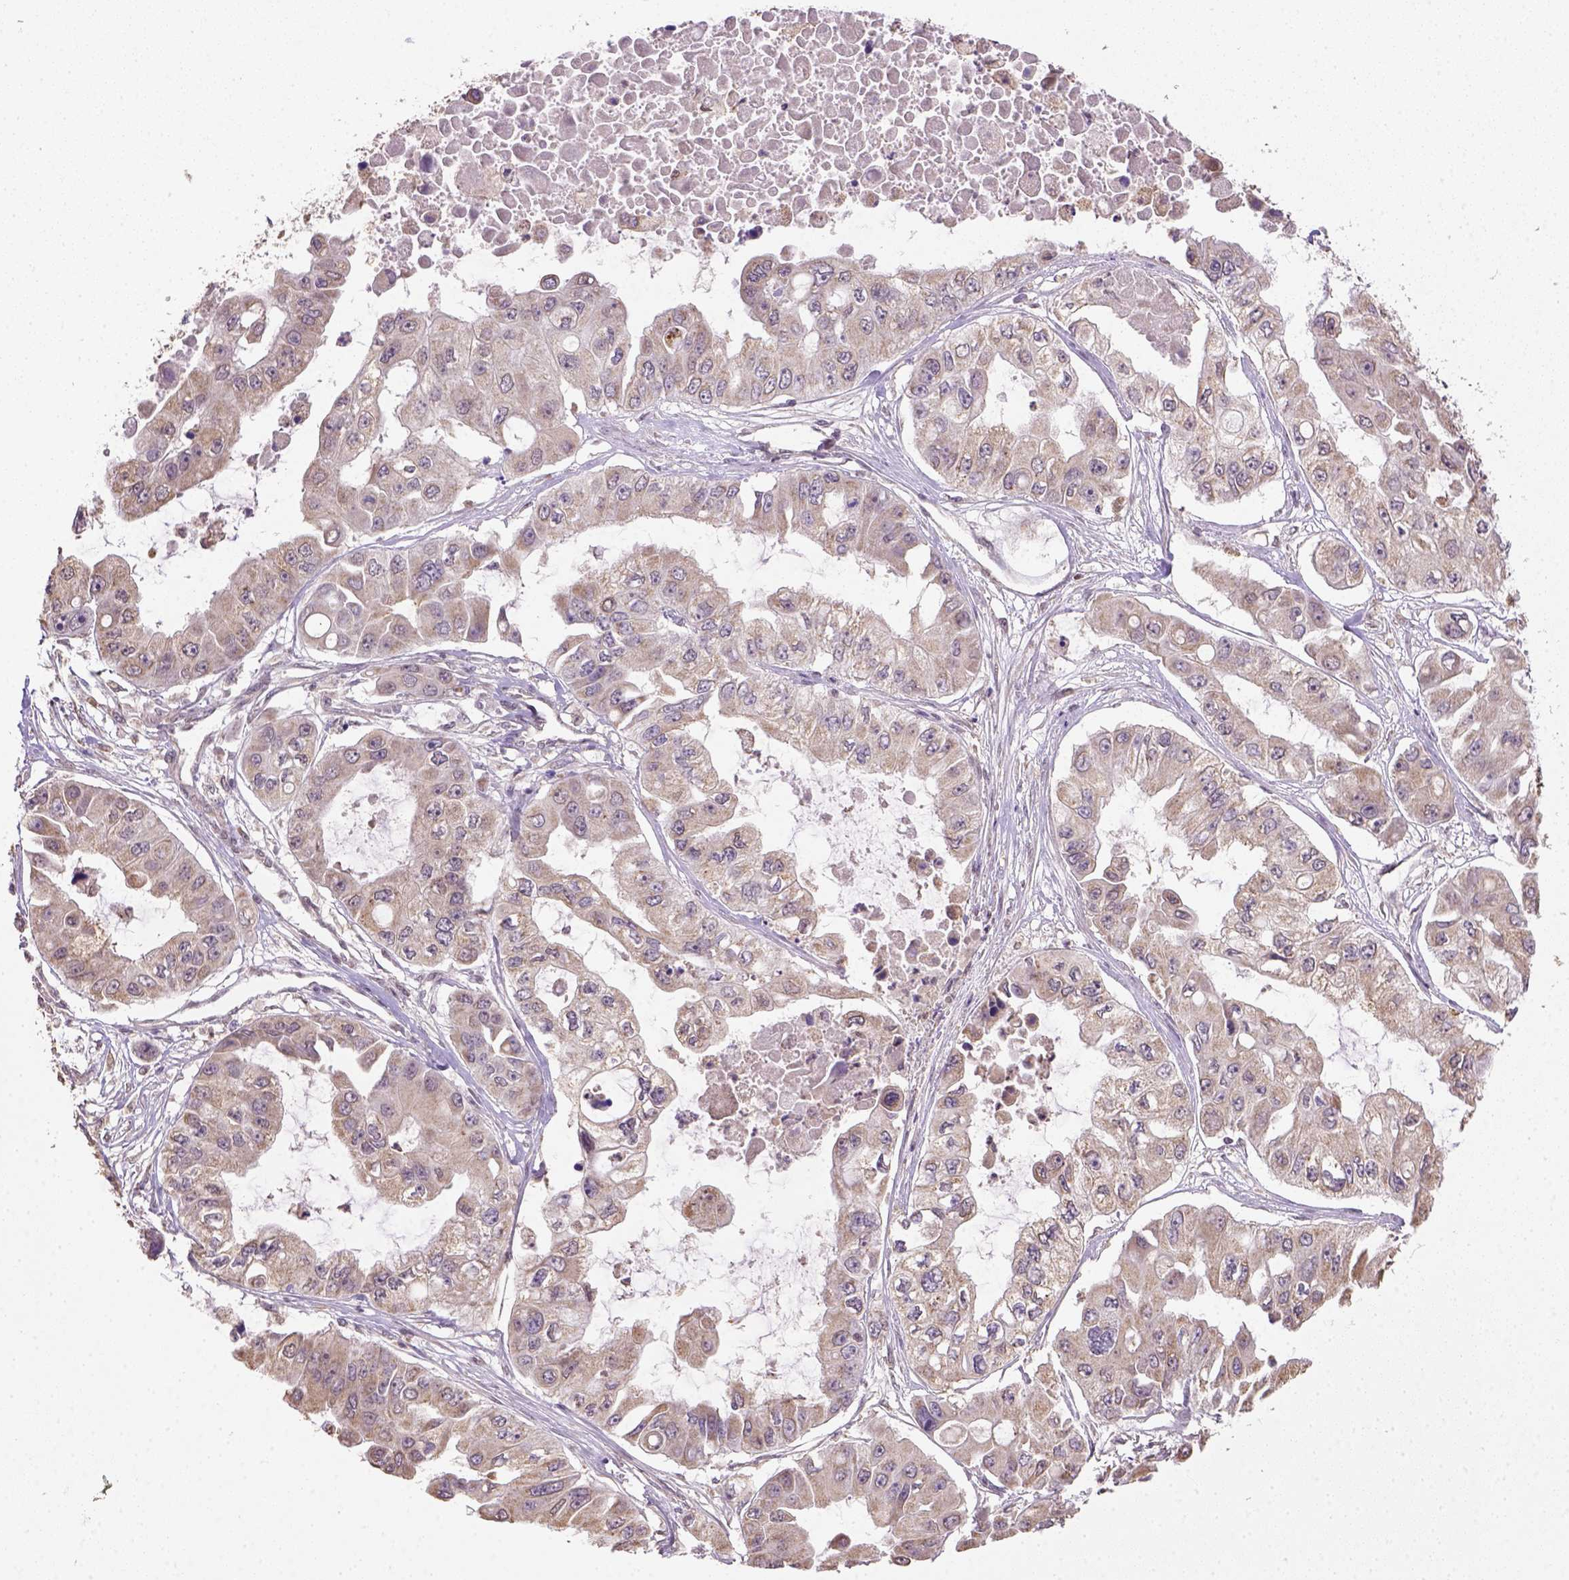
{"staining": {"intensity": "weak", "quantity": ">75%", "location": "cytoplasmic/membranous"}, "tissue": "ovarian cancer", "cell_type": "Tumor cells", "image_type": "cancer", "snomed": [{"axis": "morphology", "description": "Cystadenocarcinoma, serous, NOS"}, {"axis": "topography", "description": "Ovary"}], "caption": "IHC (DAB) staining of ovarian serous cystadenocarcinoma shows weak cytoplasmic/membranous protein expression in about >75% of tumor cells.", "gene": "NUDT10", "patient": {"sex": "female", "age": 56}}